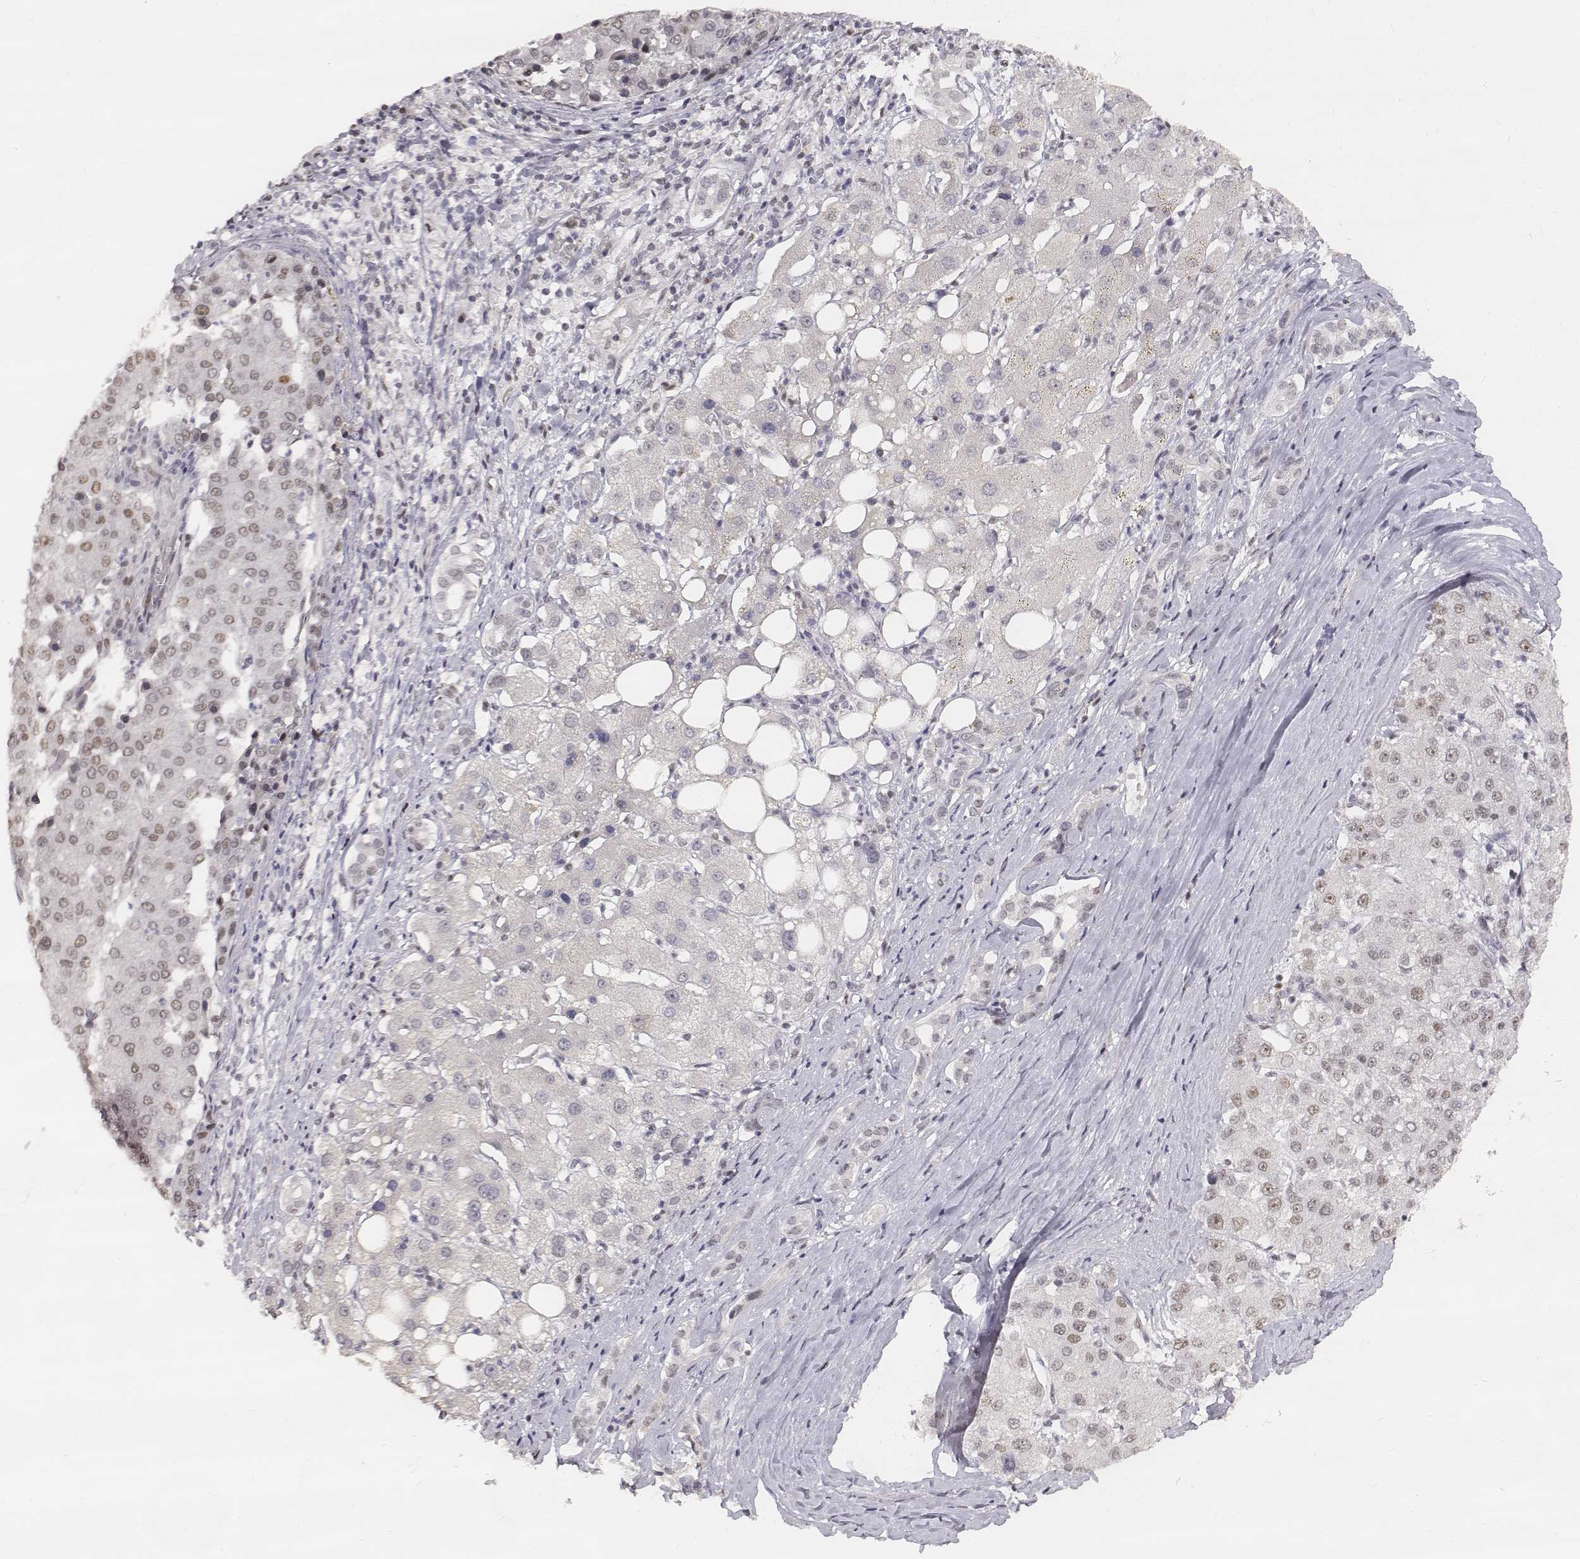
{"staining": {"intensity": "weak", "quantity": "<25%", "location": "cytoplasmic/membranous"}, "tissue": "liver cancer", "cell_type": "Tumor cells", "image_type": "cancer", "snomed": [{"axis": "morphology", "description": "Carcinoma, Hepatocellular, NOS"}, {"axis": "topography", "description": "Liver"}], "caption": "This micrograph is of liver cancer (hepatocellular carcinoma) stained with immunohistochemistry (IHC) to label a protein in brown with the nuclei are counter-stained blue. There is no staining in tumor cells.", "gene": "PHF6", "patient": {"sex": "male", "age": 65}}